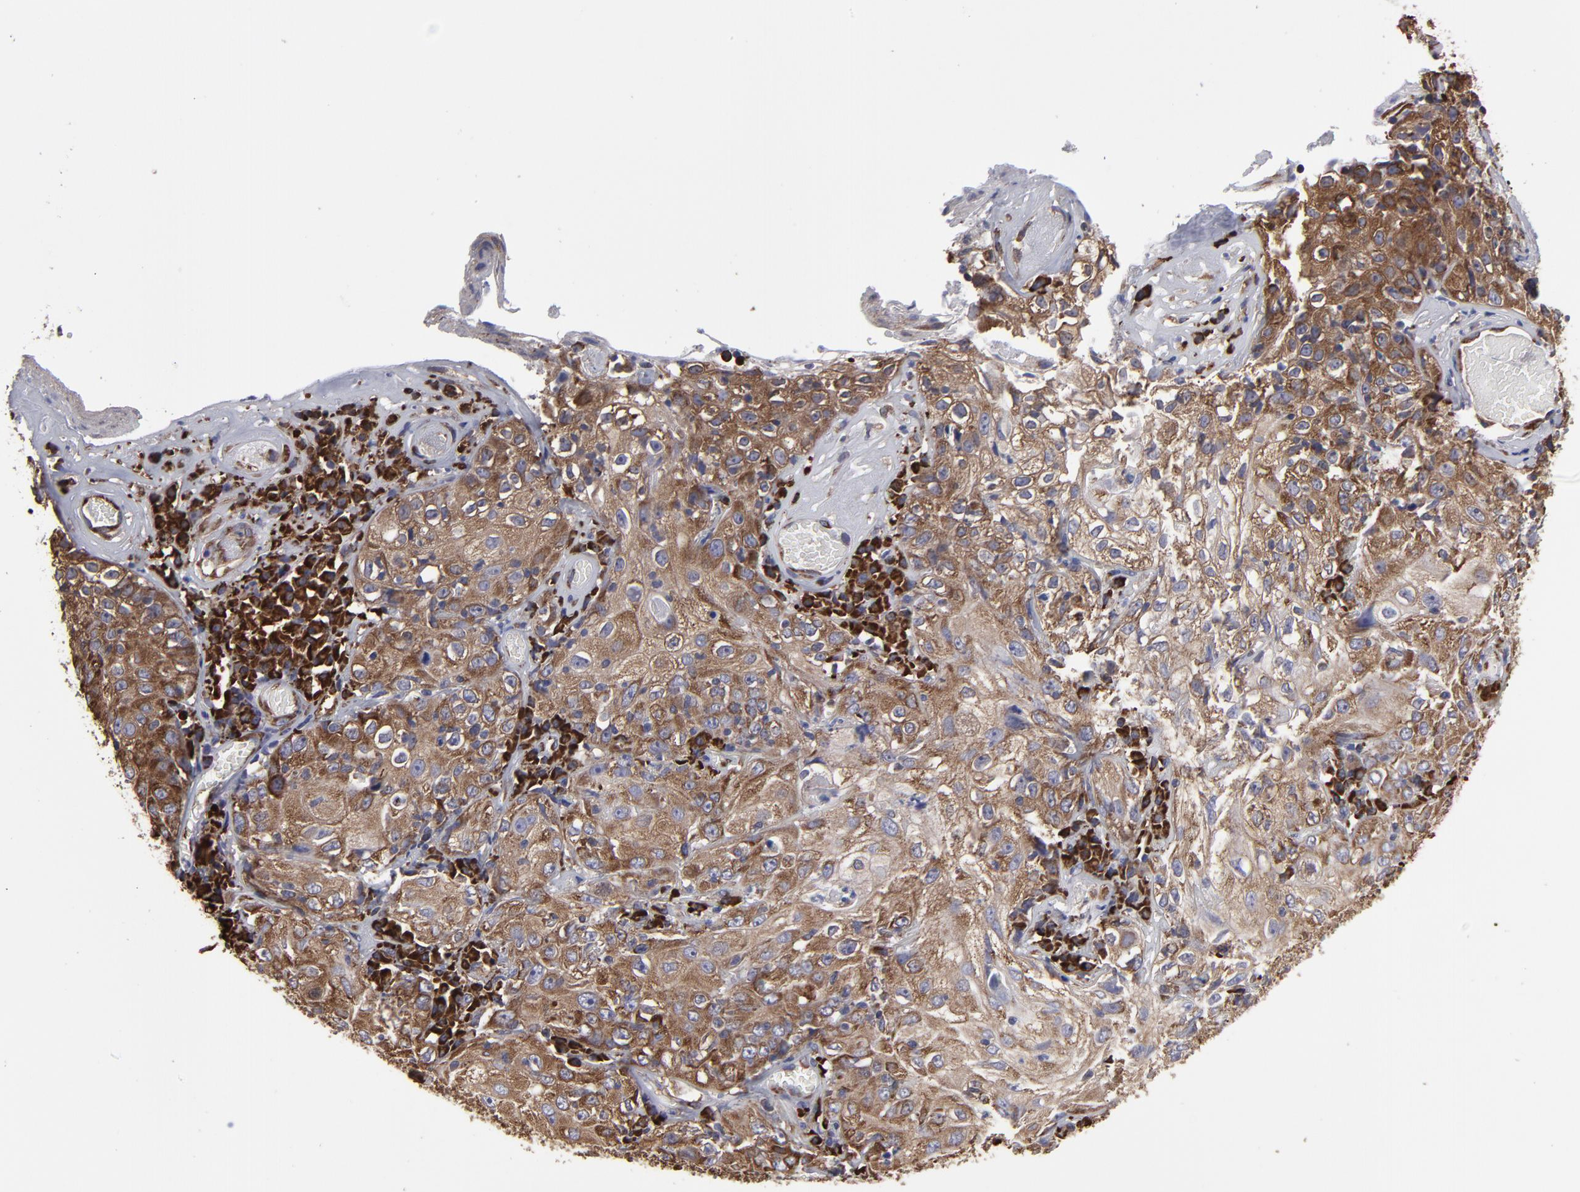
{"staining": {"intensity": "moderate", "quantity": ">75%", "location": "cytoplasmic/membranous"}, "tissue": "skin cancer", "cell_type": "Tumor cells", "image_type": "cancer", "snomed": [{"axis": "morphology", "description": "Squamous cell carcinoma, NOS"}, {"axis": "topography", "description": "Skin"}], "caption": "The photomicrograph exhibits staining of skin squamous cell carcinoma, revealing moderate cytoplasmic/membranous protein positivity (brown color) within tumor cells.", "gene": "SND1", "patient": {"sex": "male", "age": 65}}